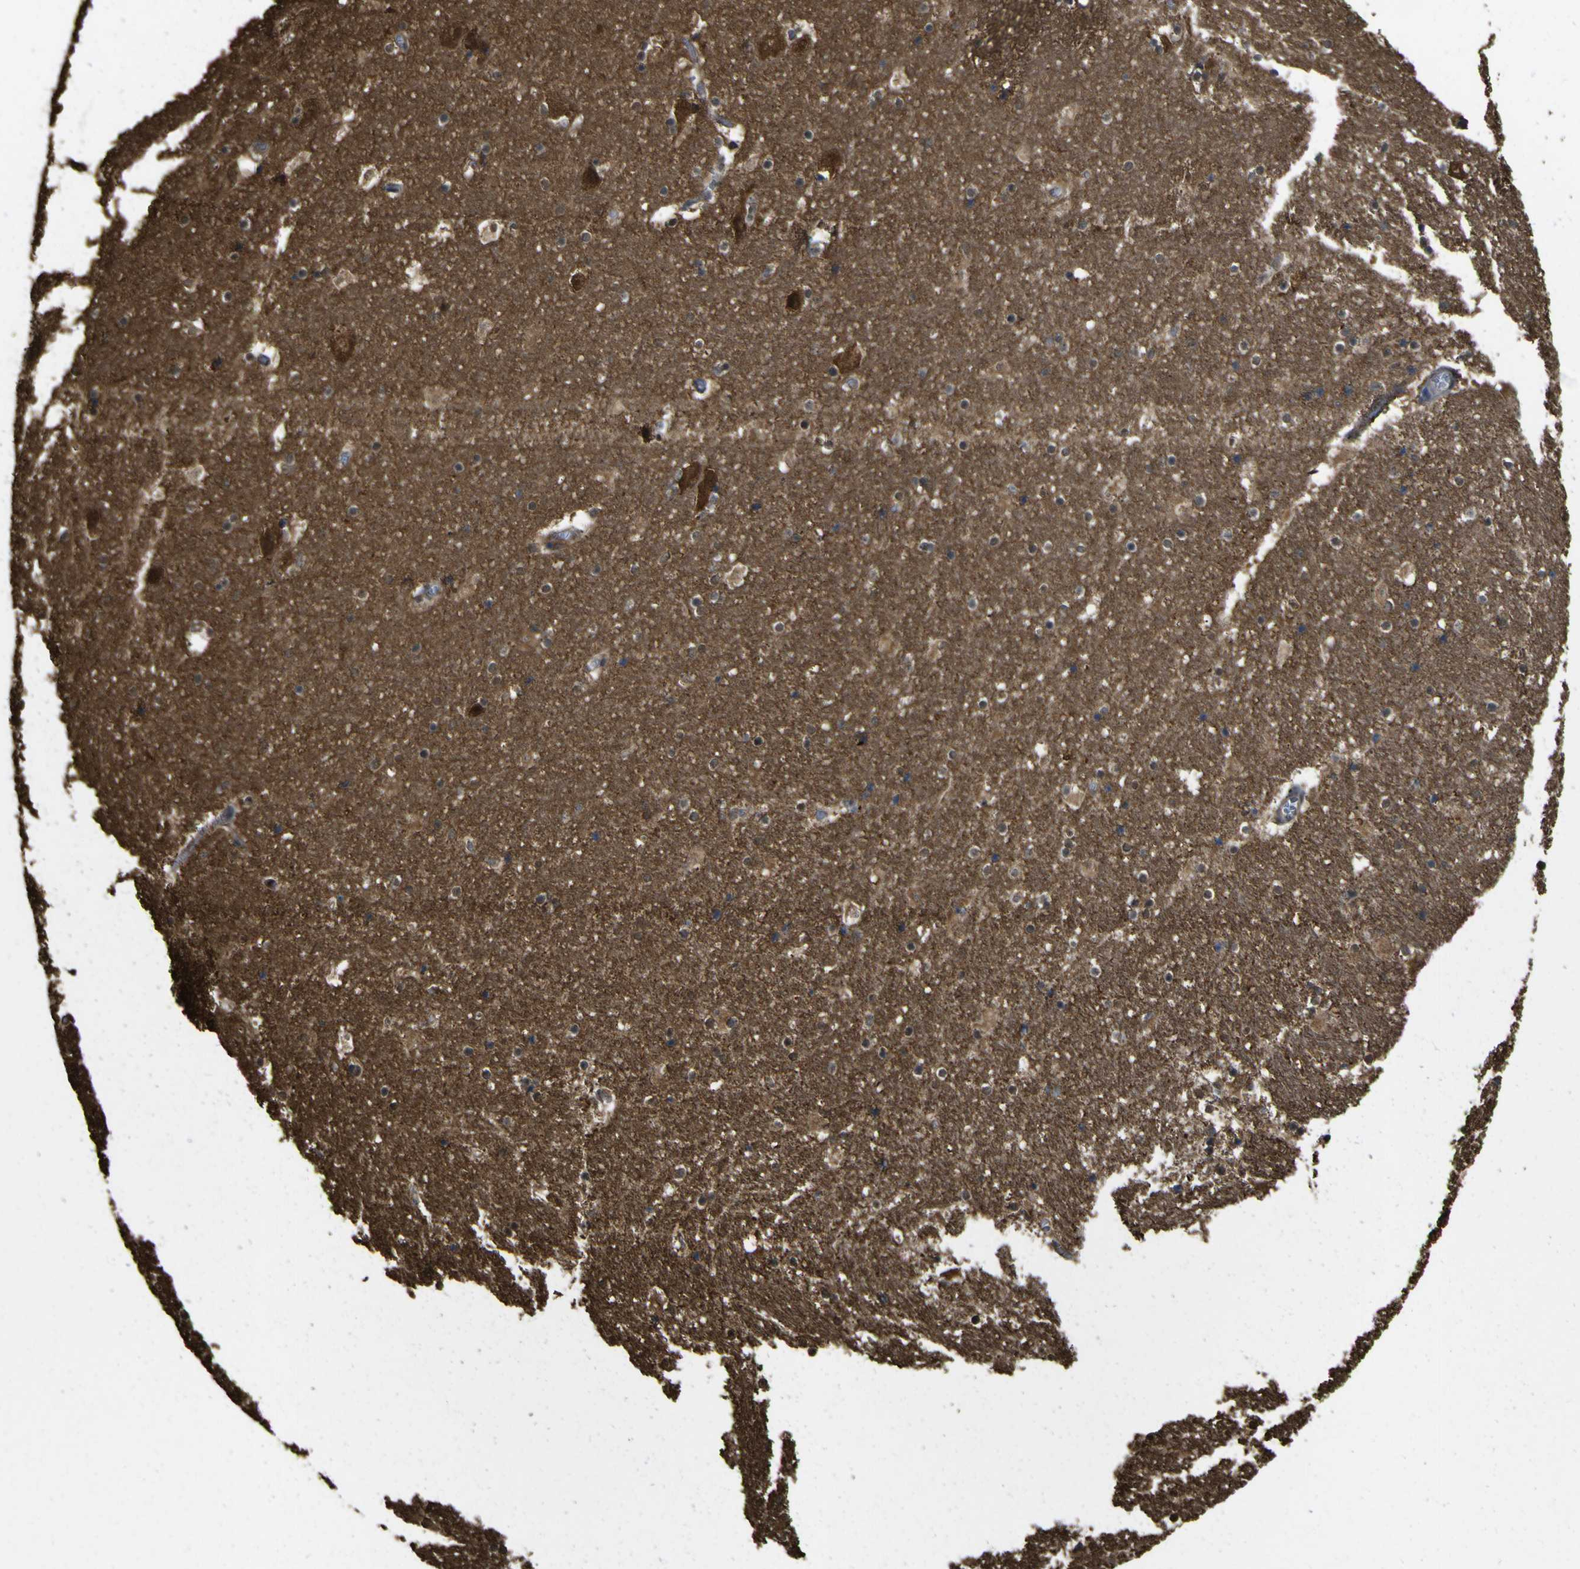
{"staining": {"intensity": "strong", "quantity": "<25%", "location": "nuclear"}, "tissue": "hippocampus", "cell_type": "Glial cells", "image_type": "normal", "snomed": [{"axis": "morphology", "description": "Normal tissue, NOS"}, {"axis": "topography", "description": "Hippocampus"}], "caption": "Strong nuclear protein expression is appreciated in approximately <25% of glial cells in hippocampus. The protein of interest is shown in brown color, while the nuclei are stained blue.", "gene": "YWHAG", "patient": {"sex": "male", "age": 45}}